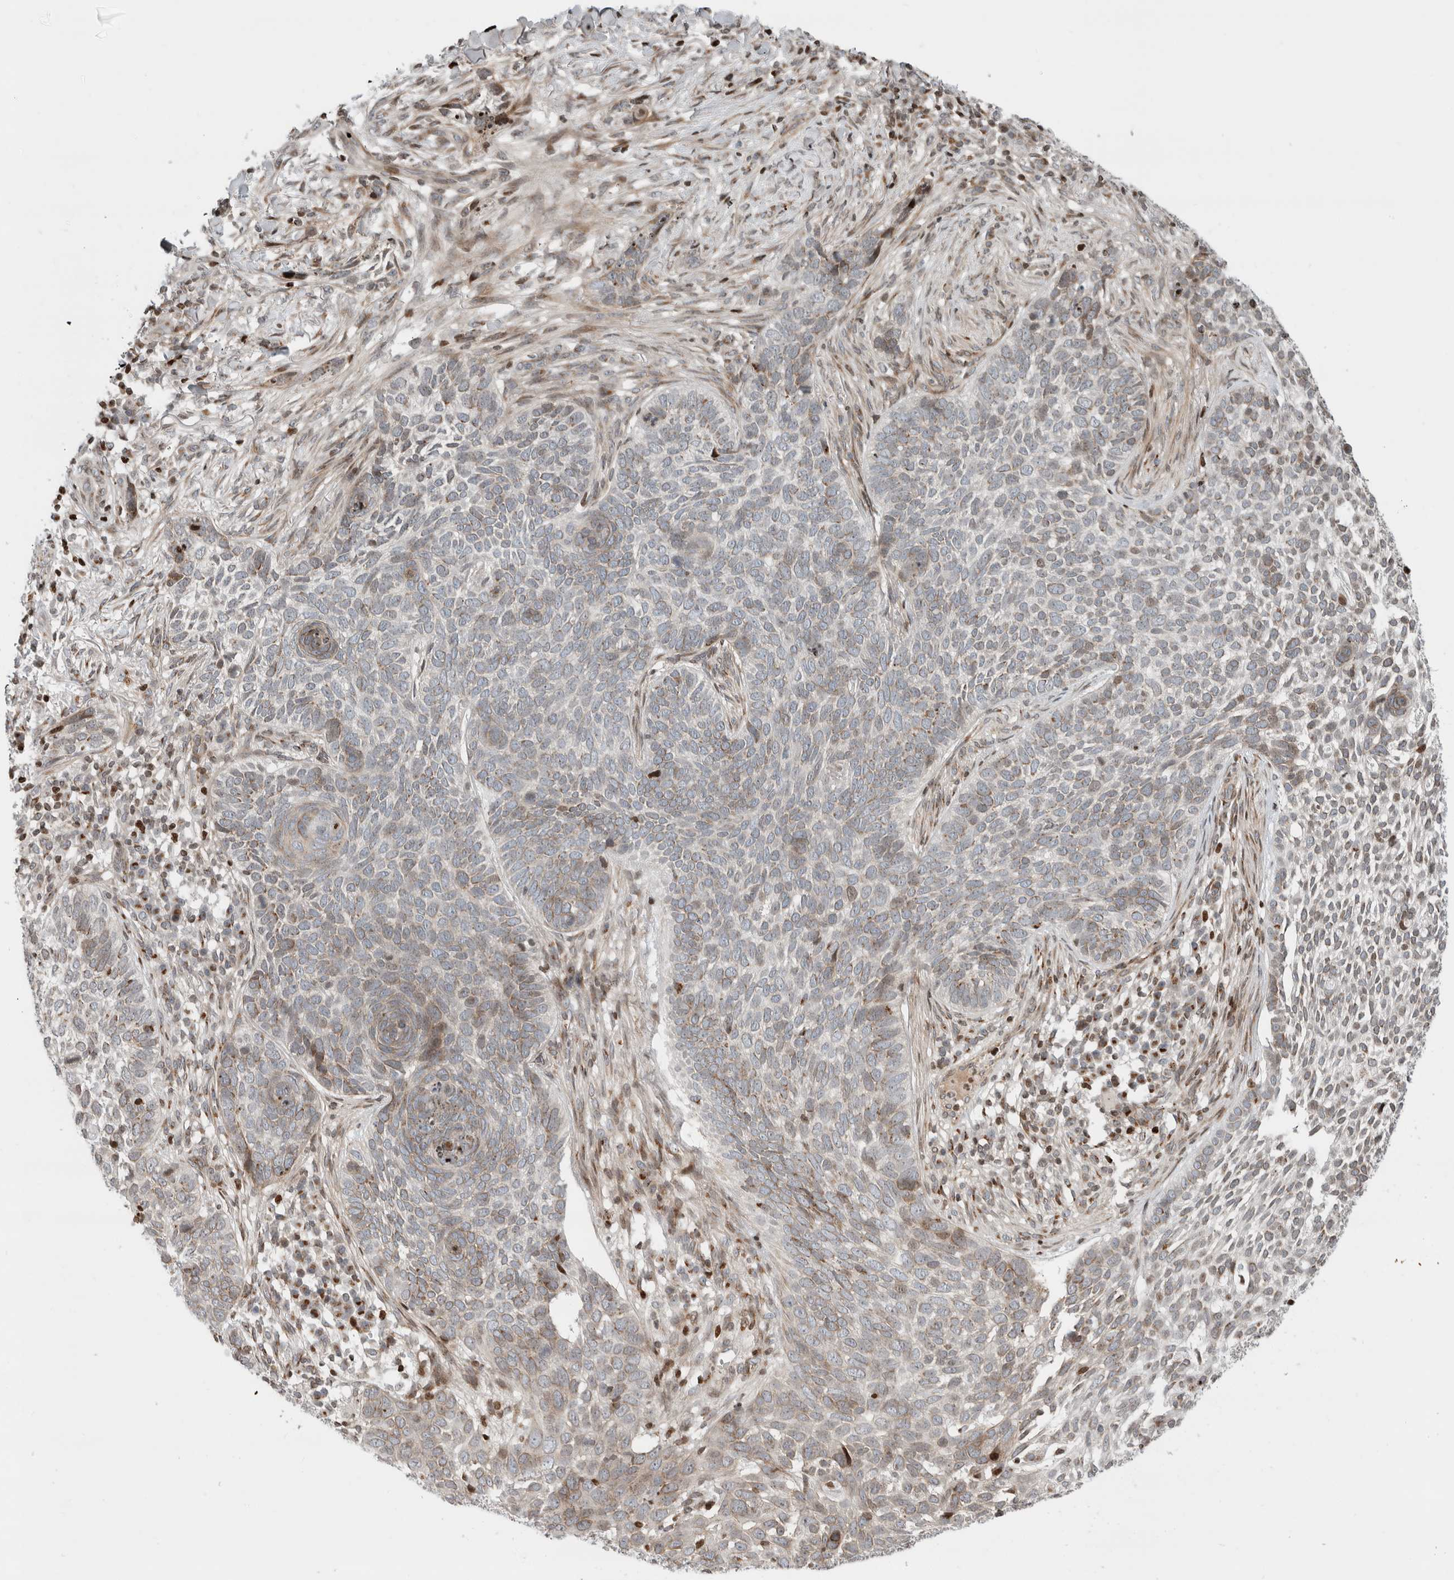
{"staining": {"intensity": "moderate", "quantity": "<25%", "location": "cytoplasmic/membranous"}, "tissue": "skin cancer", "cell_type": "Tumor cells", "image_type": "cancer", "snomed": [{"axis": "morphology", "description": "Basal cell carcinoma"}, {"axis": "topography", "description": "Skin"}], "caption": "Skin cancer tissue reveals moderate cytoplasmic/membranous positivity in about <25% of tumor cells, visualized by immunohistochemistry.", "gene": "GINS4", "patient": {"sex": "female", "age": 64}}